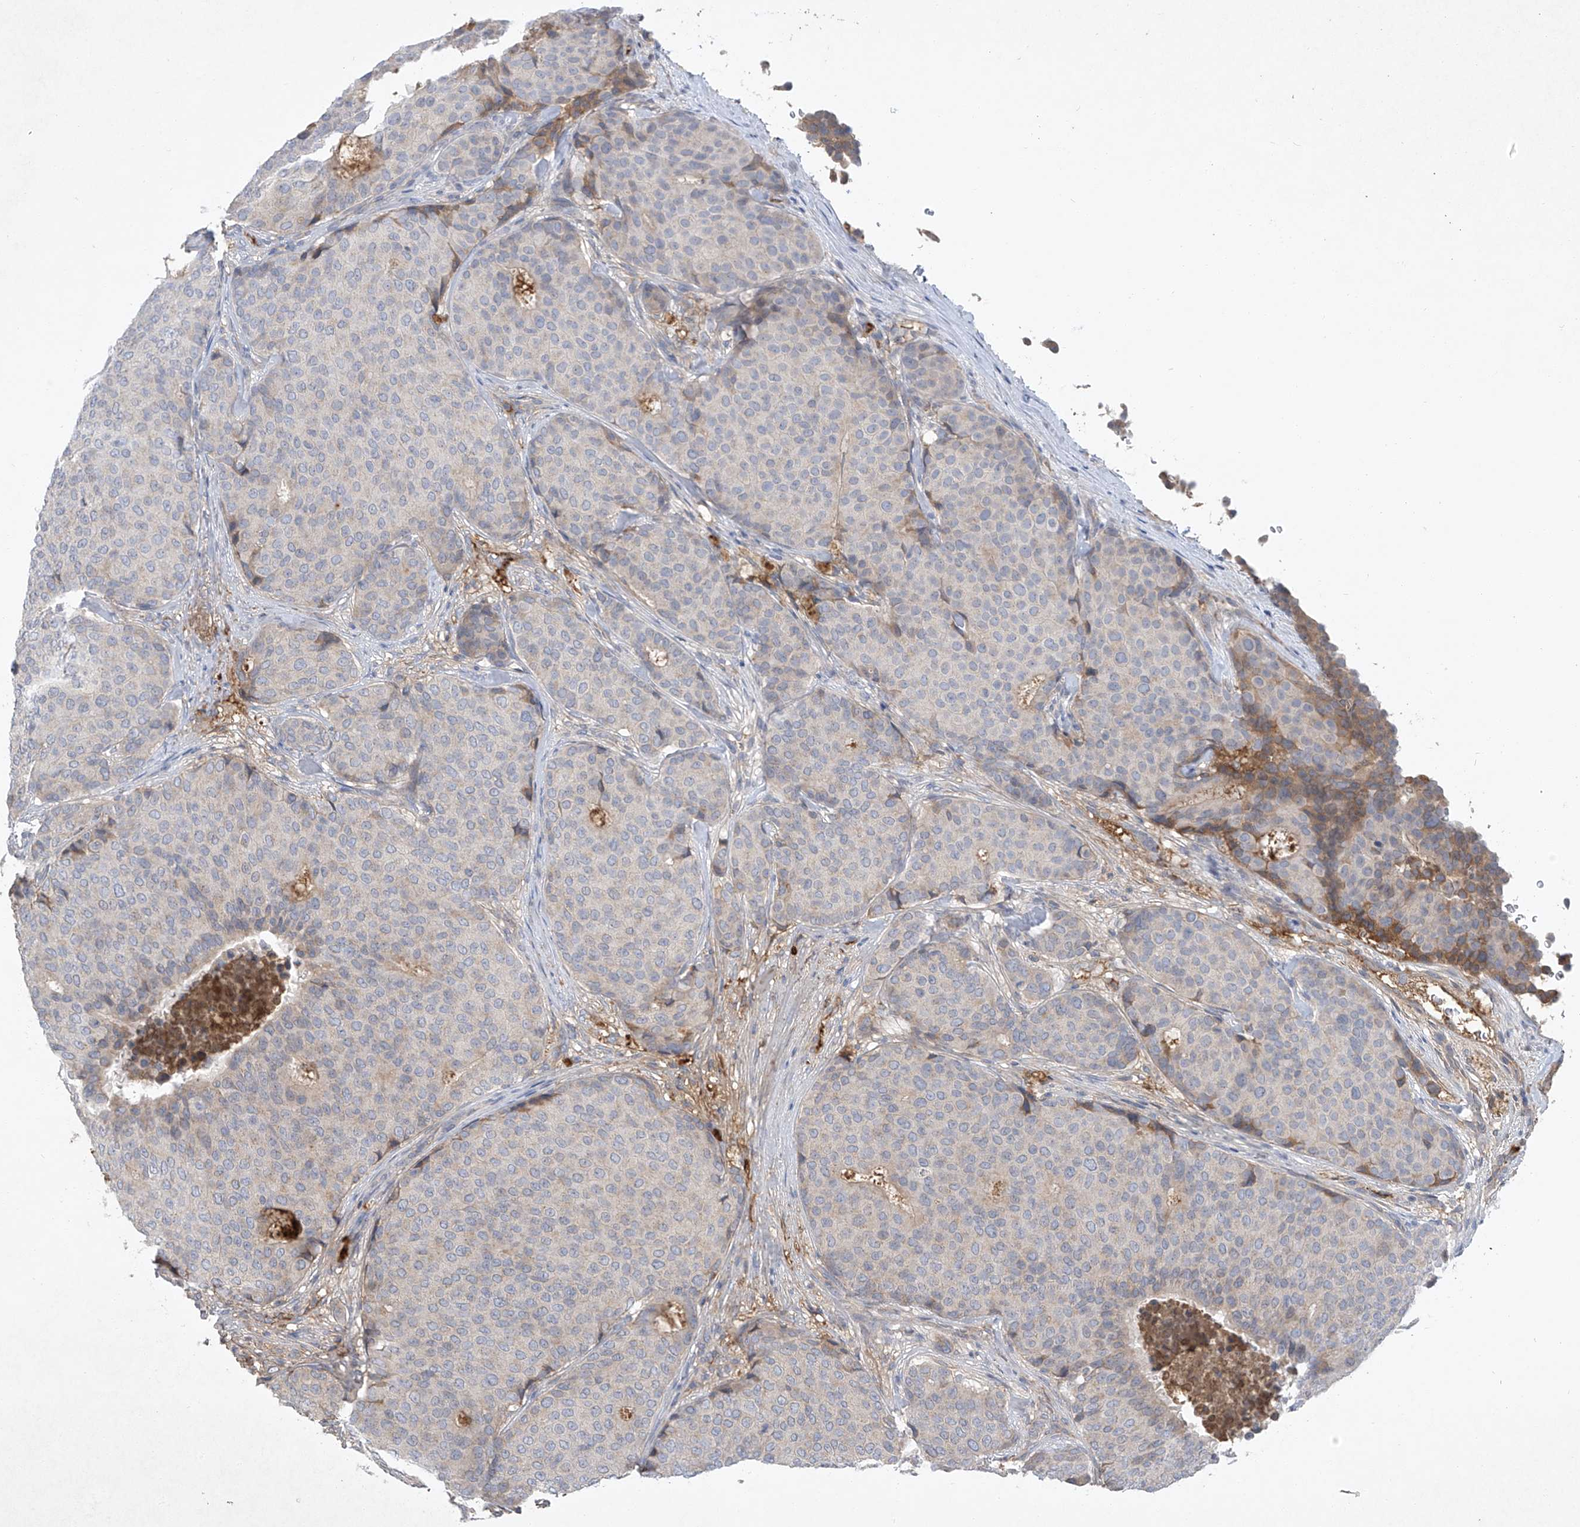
{"staining": {"intensity": "weak", "quantity": "<25%", "location": "cytoplasmic/membranous"}, "tissue": "breast cancer", "cell_type": "Tumor cells", "image_type": "cancer", "snomed": [{"axis": "morphology", "description": "Duct carcinoma"}, {"axis": "topography", "description": "Breast"}], "caption": "DAB immunohistochemical staining of infiltrating ductal carcinoma (breast) shows no significant staining in tumor cells. The staining is performed using DAB (3,3'-diaminobenzidine) brown chromogen with nuclei counter-stained in using hematoxylin.", "gene": "HAS3", "patient": {"sex": "female", "age": 75}}